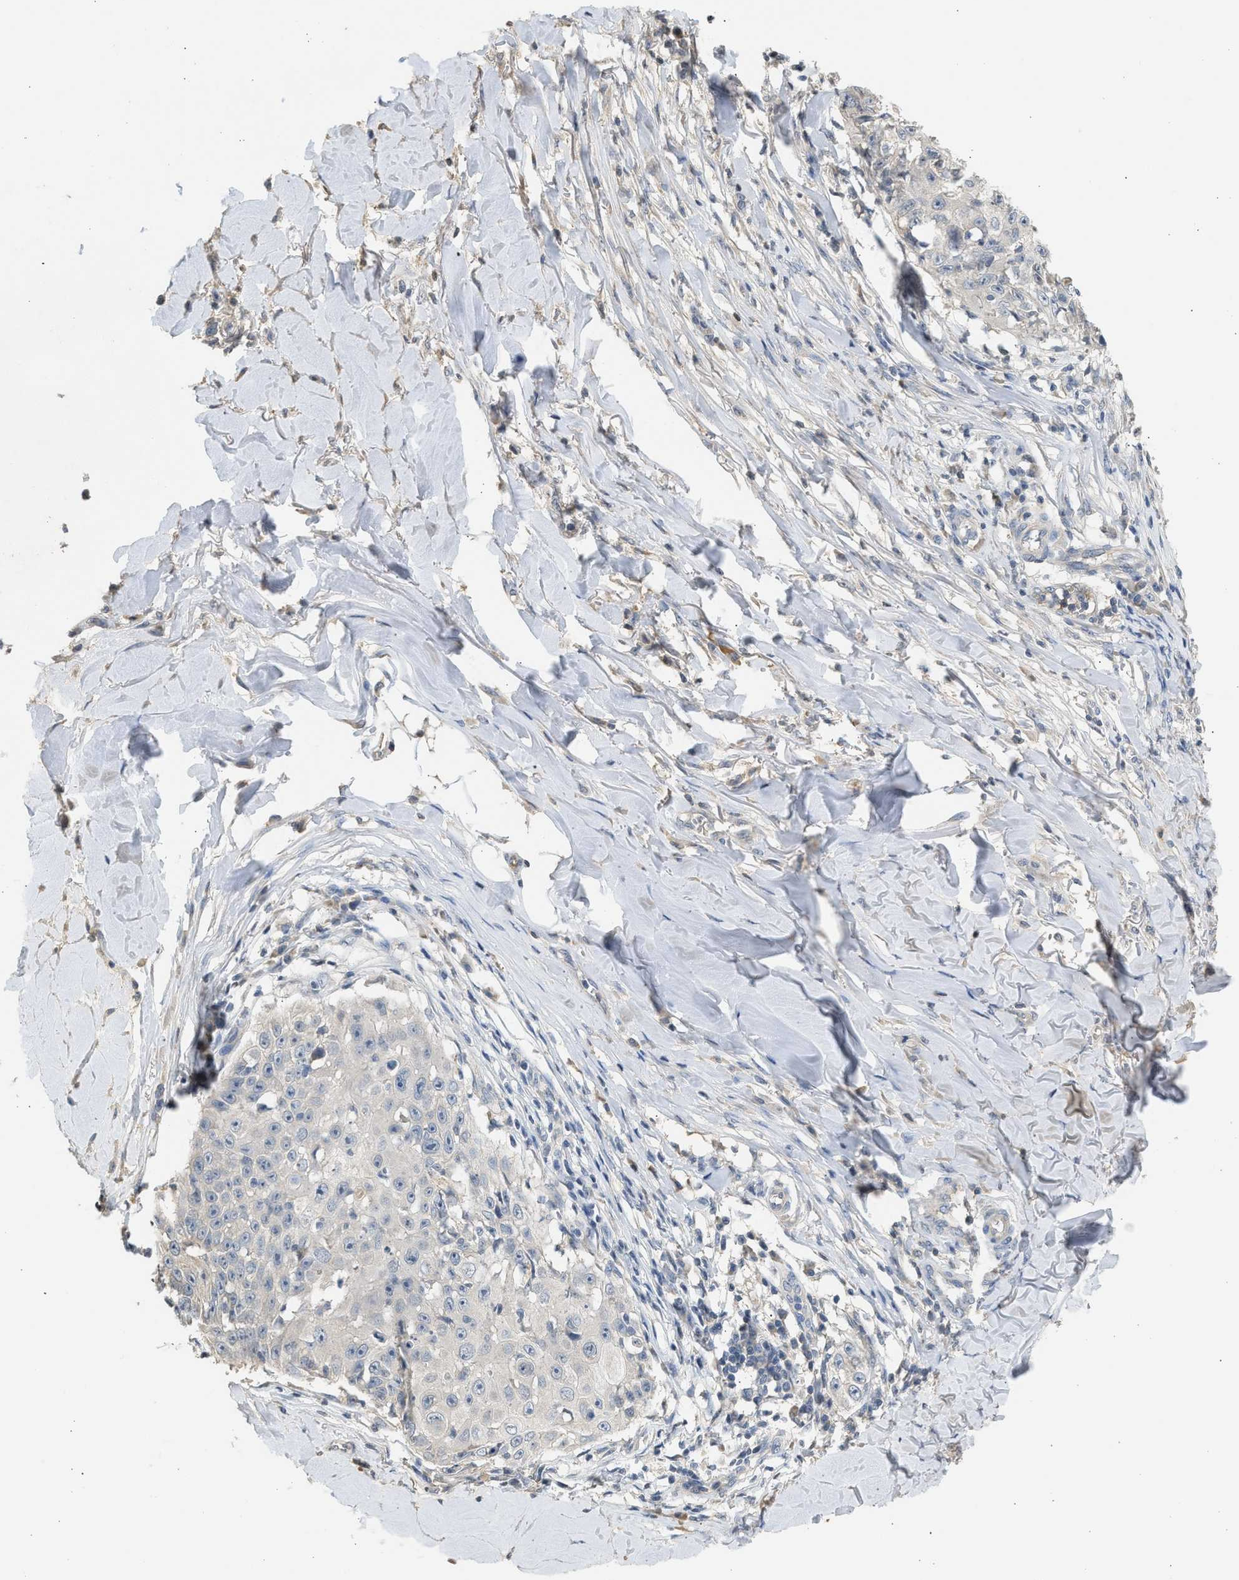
{"staining": {"intensity": "negative", "quantity": "none", "location": "none"}, "tissue": "skin cancer", "cell_type": "Tumor cells", "image_type": "cancer", "snomed": [{"axis": "morphology", "description": "Squamous cell carcinoma, NOS"}, {"axis": "topography", "description": "Skin"}], "caption": "Immunohistochemistry histopathology image of human squamous cell carcinoma (skin) stained for a protein (brown), which displays no expression in tumor cells.", "gene": "SULT2A1", "patient": {"sex": "male", "age": 86}}